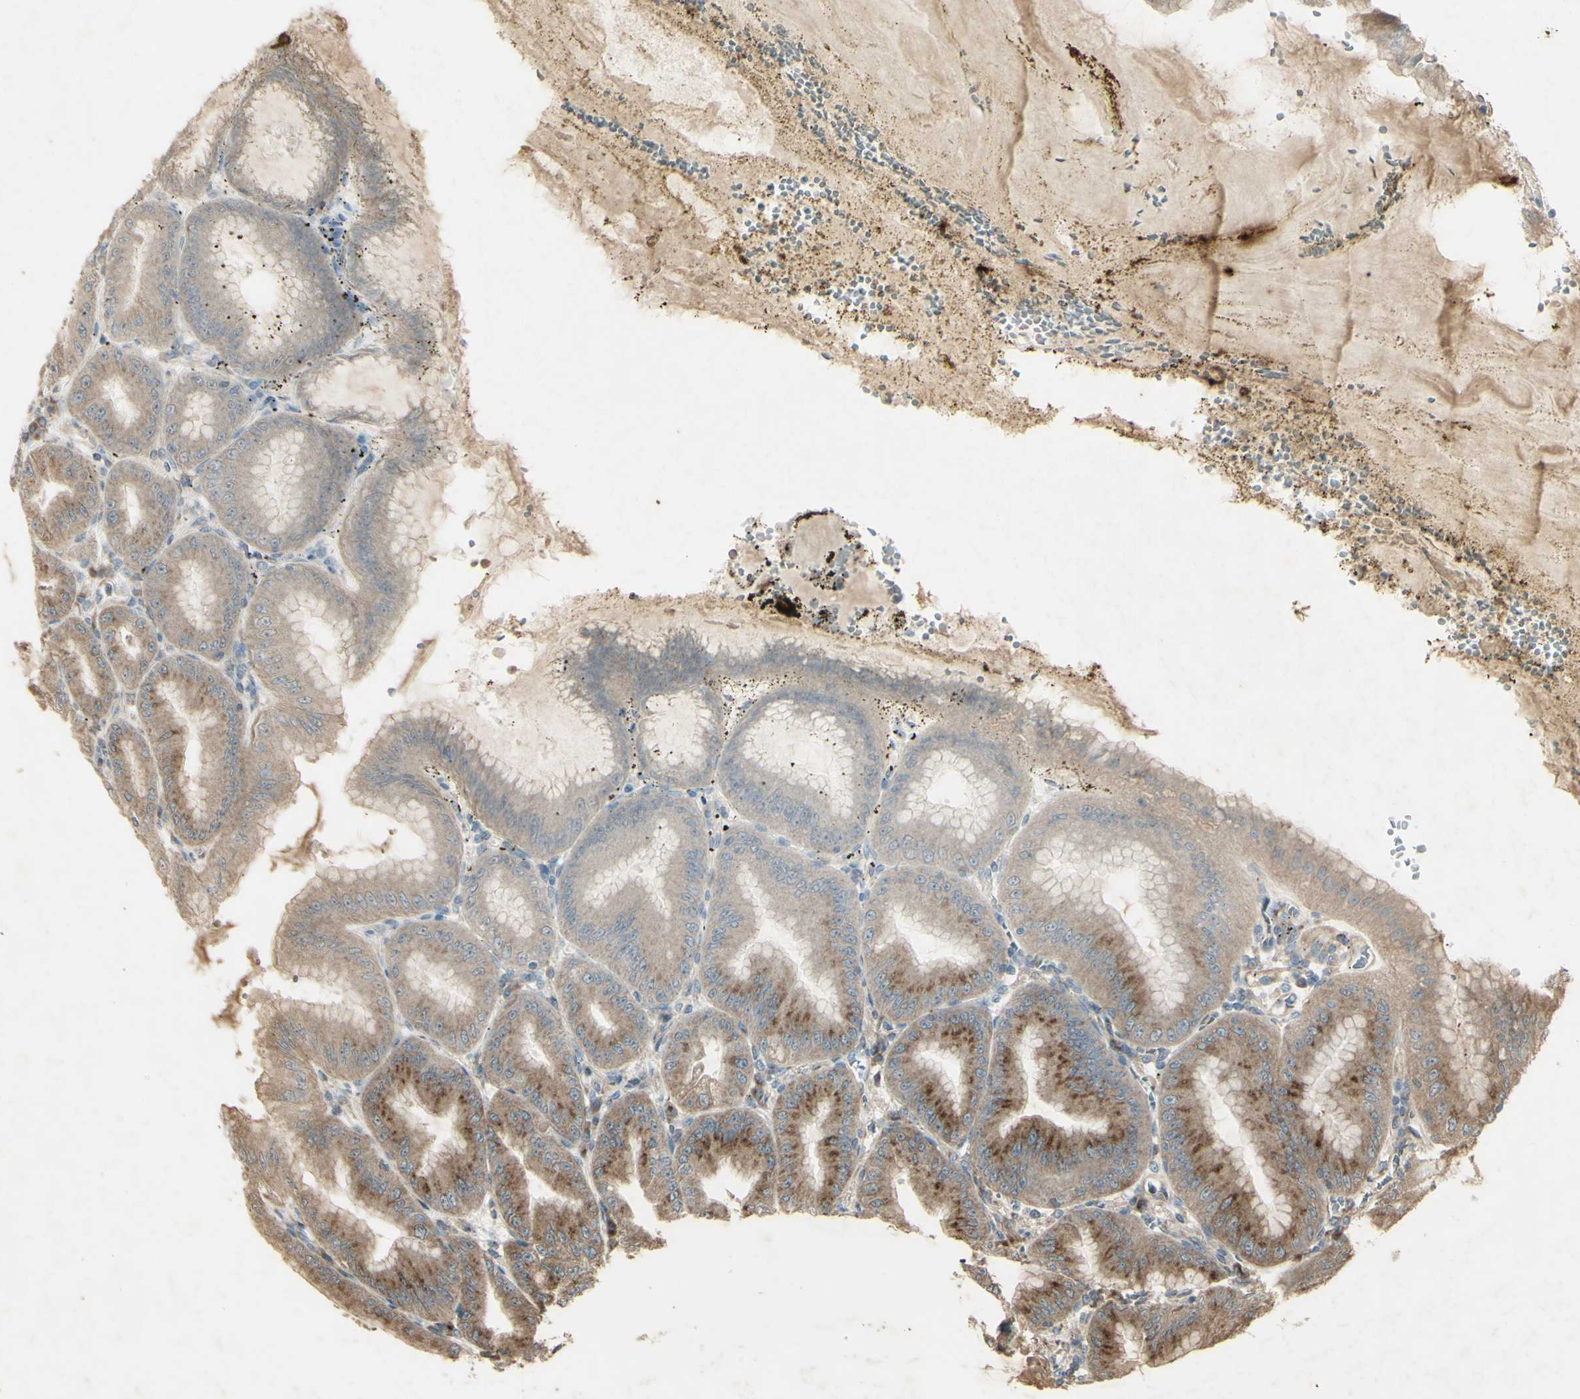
{"staining": {"intensity": "strong", "quantity": ">75%", "location": "cytoplasmic/membranous"}, "tissue": "stomach", "cell_type": "Glandular cells", "image_type": "normal", "snomed": [{"axis": "morphology", "description": "Normal tissue, NOS"}, {"axis": "topography", "description": "Stomach, lower"}], "caption": "Protein expression analysis of benign stomach reveals strong cytoplasmic/membranous expression in approximately >75% of glandular cells.", "gene": "AP1G1", "patient": {"sex": "male", "age": 71}}